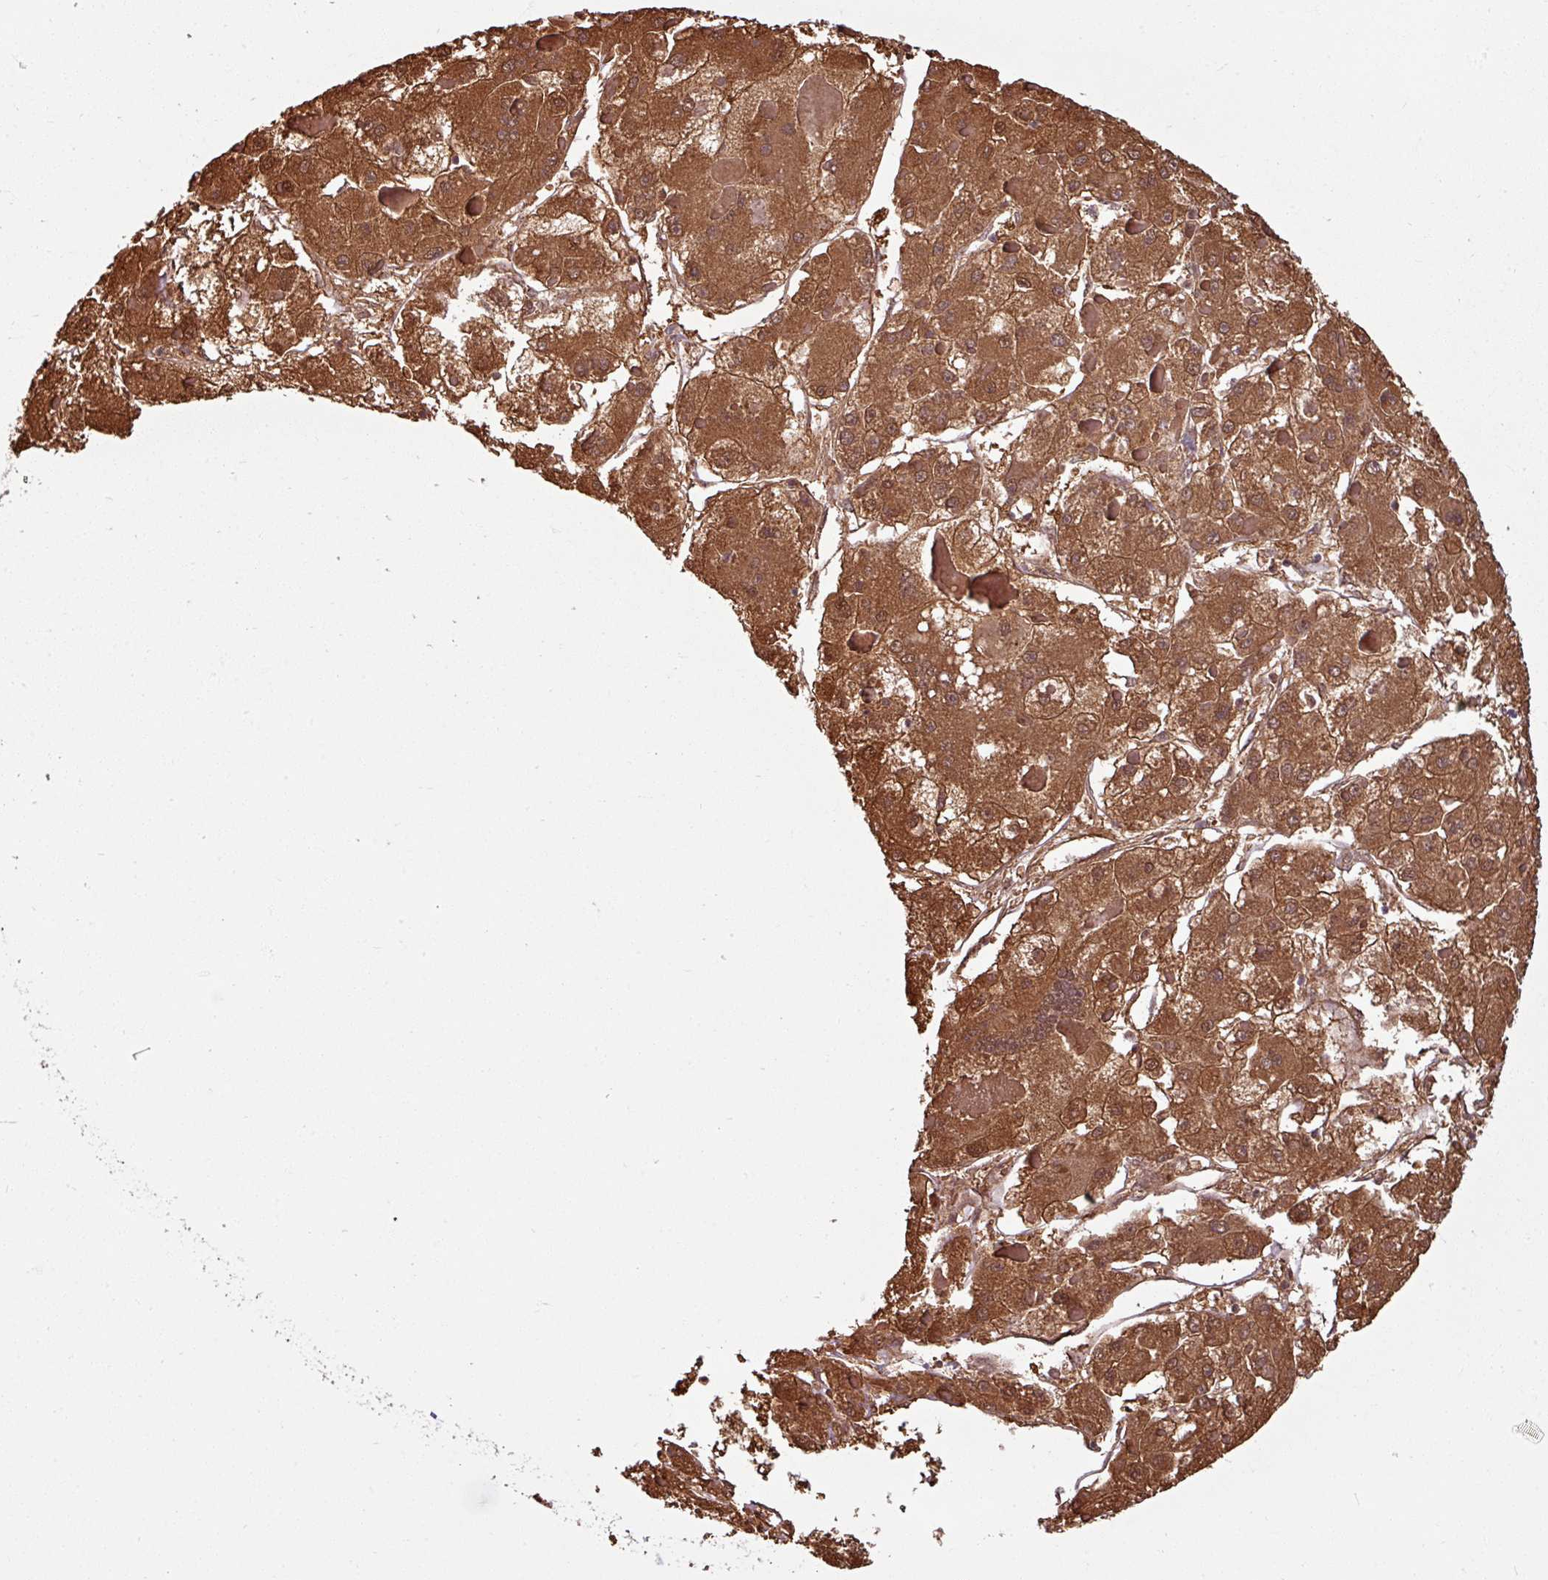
{"staining": {"intensity": "moderate", "quantity": ">75%", "location": "cytoplasmic/membranous,nuclear"}, "tissue": "liver cancer", "cell_type": "Tumor cells", "image_type": "cancer", "snomed": [{"axis": "morphology", "description": "Carcinoma, Hepatocellular, NOS"}, {"axis": "topography", "description": "Liver"}], "caption": "Immunohistochemical staining of human liver cancer exhibits medium levels of moderate cytoplasmic/membranous and nuclear protein expression in about >75% of tumor cells.", "gene": "KCTD11", "patient": {"sex": "female", "age": 73}}